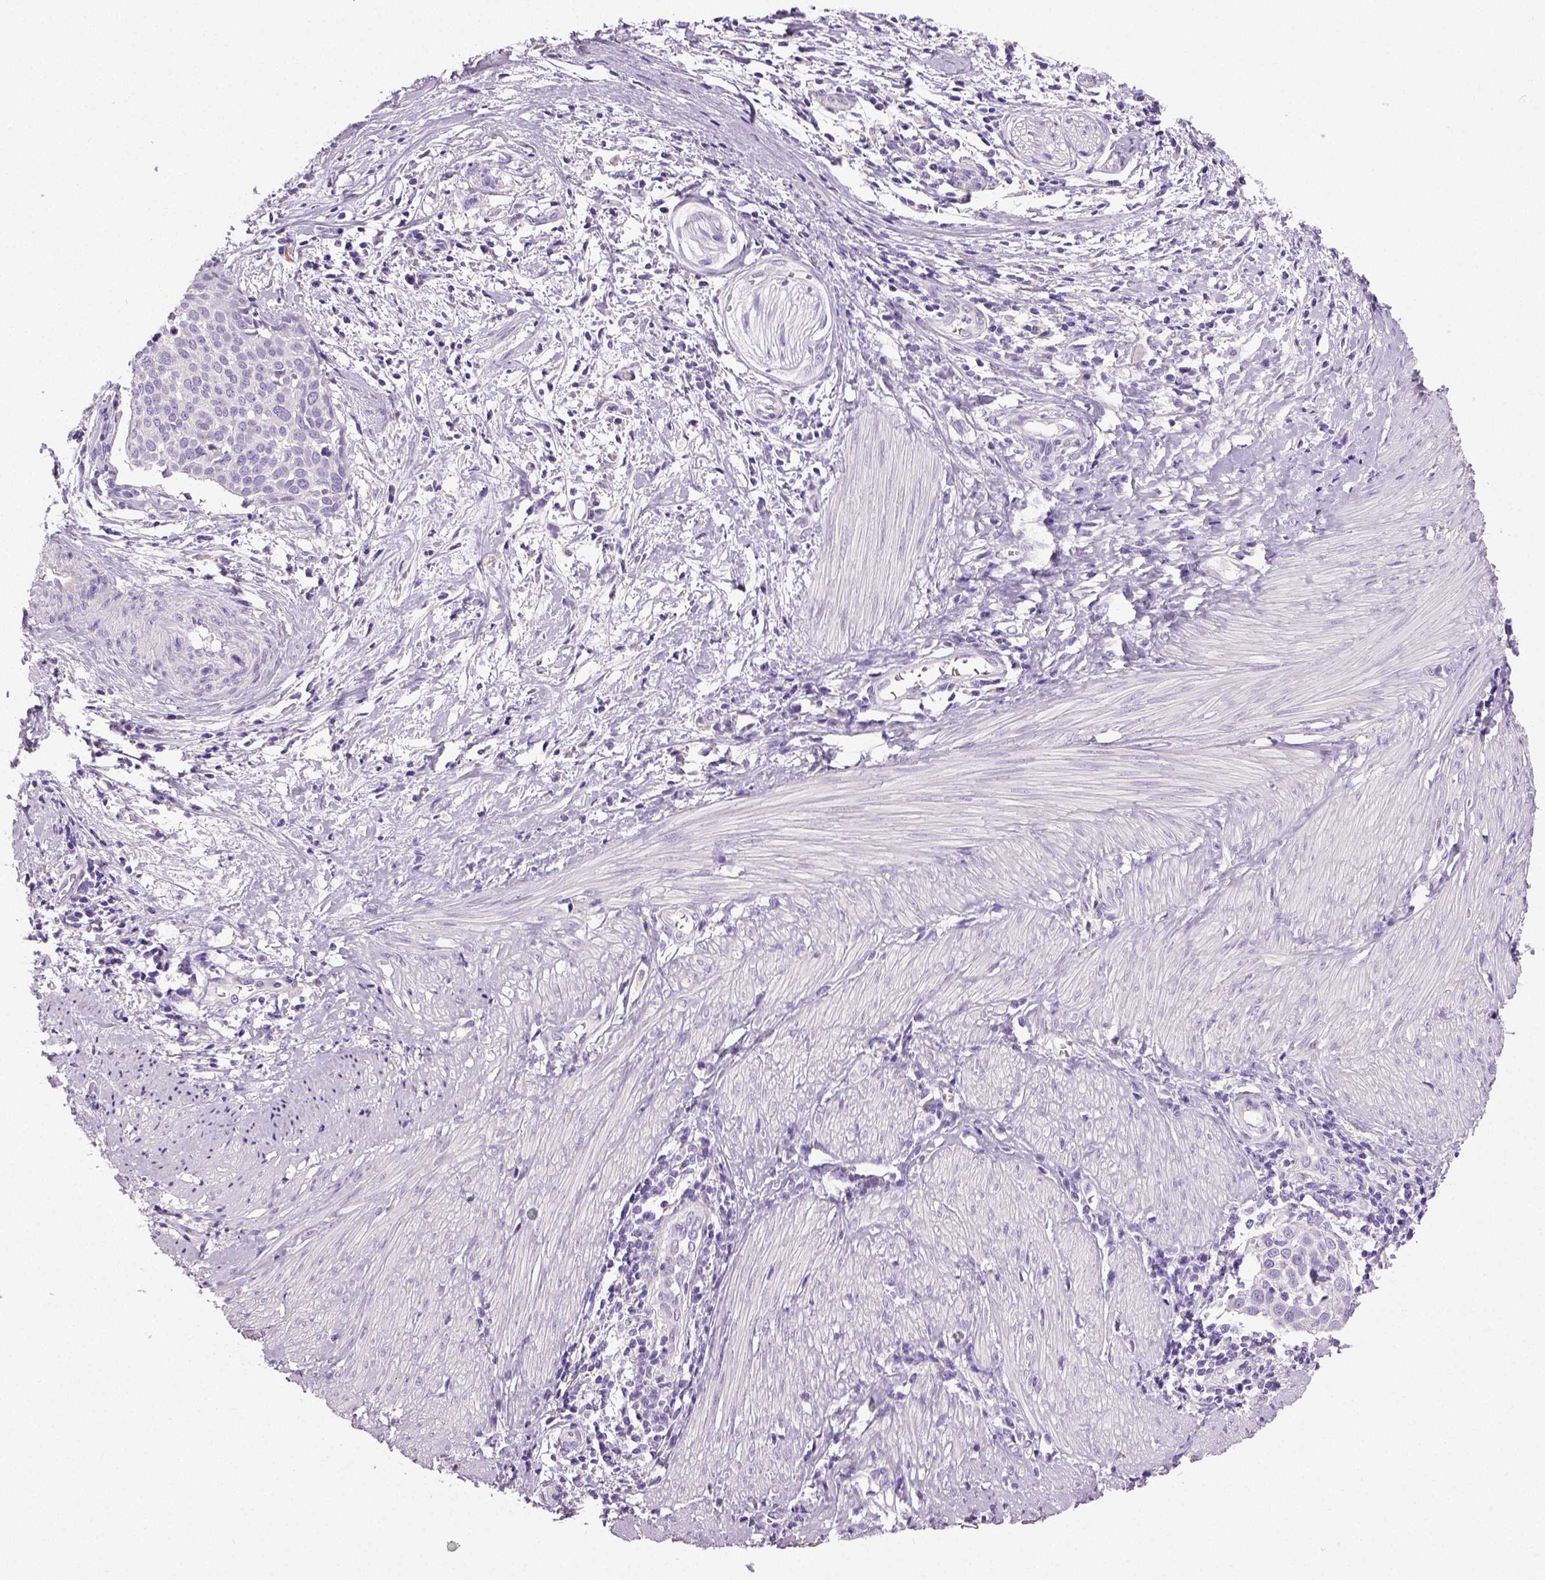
{"staining": {"intensity": "negative", "quantity": "none", "location": "none"}, "tissue": "cervical cancer", "cell_type": "Tumor cells", "image_type": "cancer", "snomed": [{"axis": "morphology", "description": "Squamous cell carcinoma, NOS"}, {"axis": "topography", "description": "Cervix"}], "caption": "IHC micrograph of cervical cancer (squamous cell carcinoma) stained for a protein (brown), which exhibits no expression in tumor cells.", "gene": "NECAB2", "patient": {"sex": "female", "age": 39}}